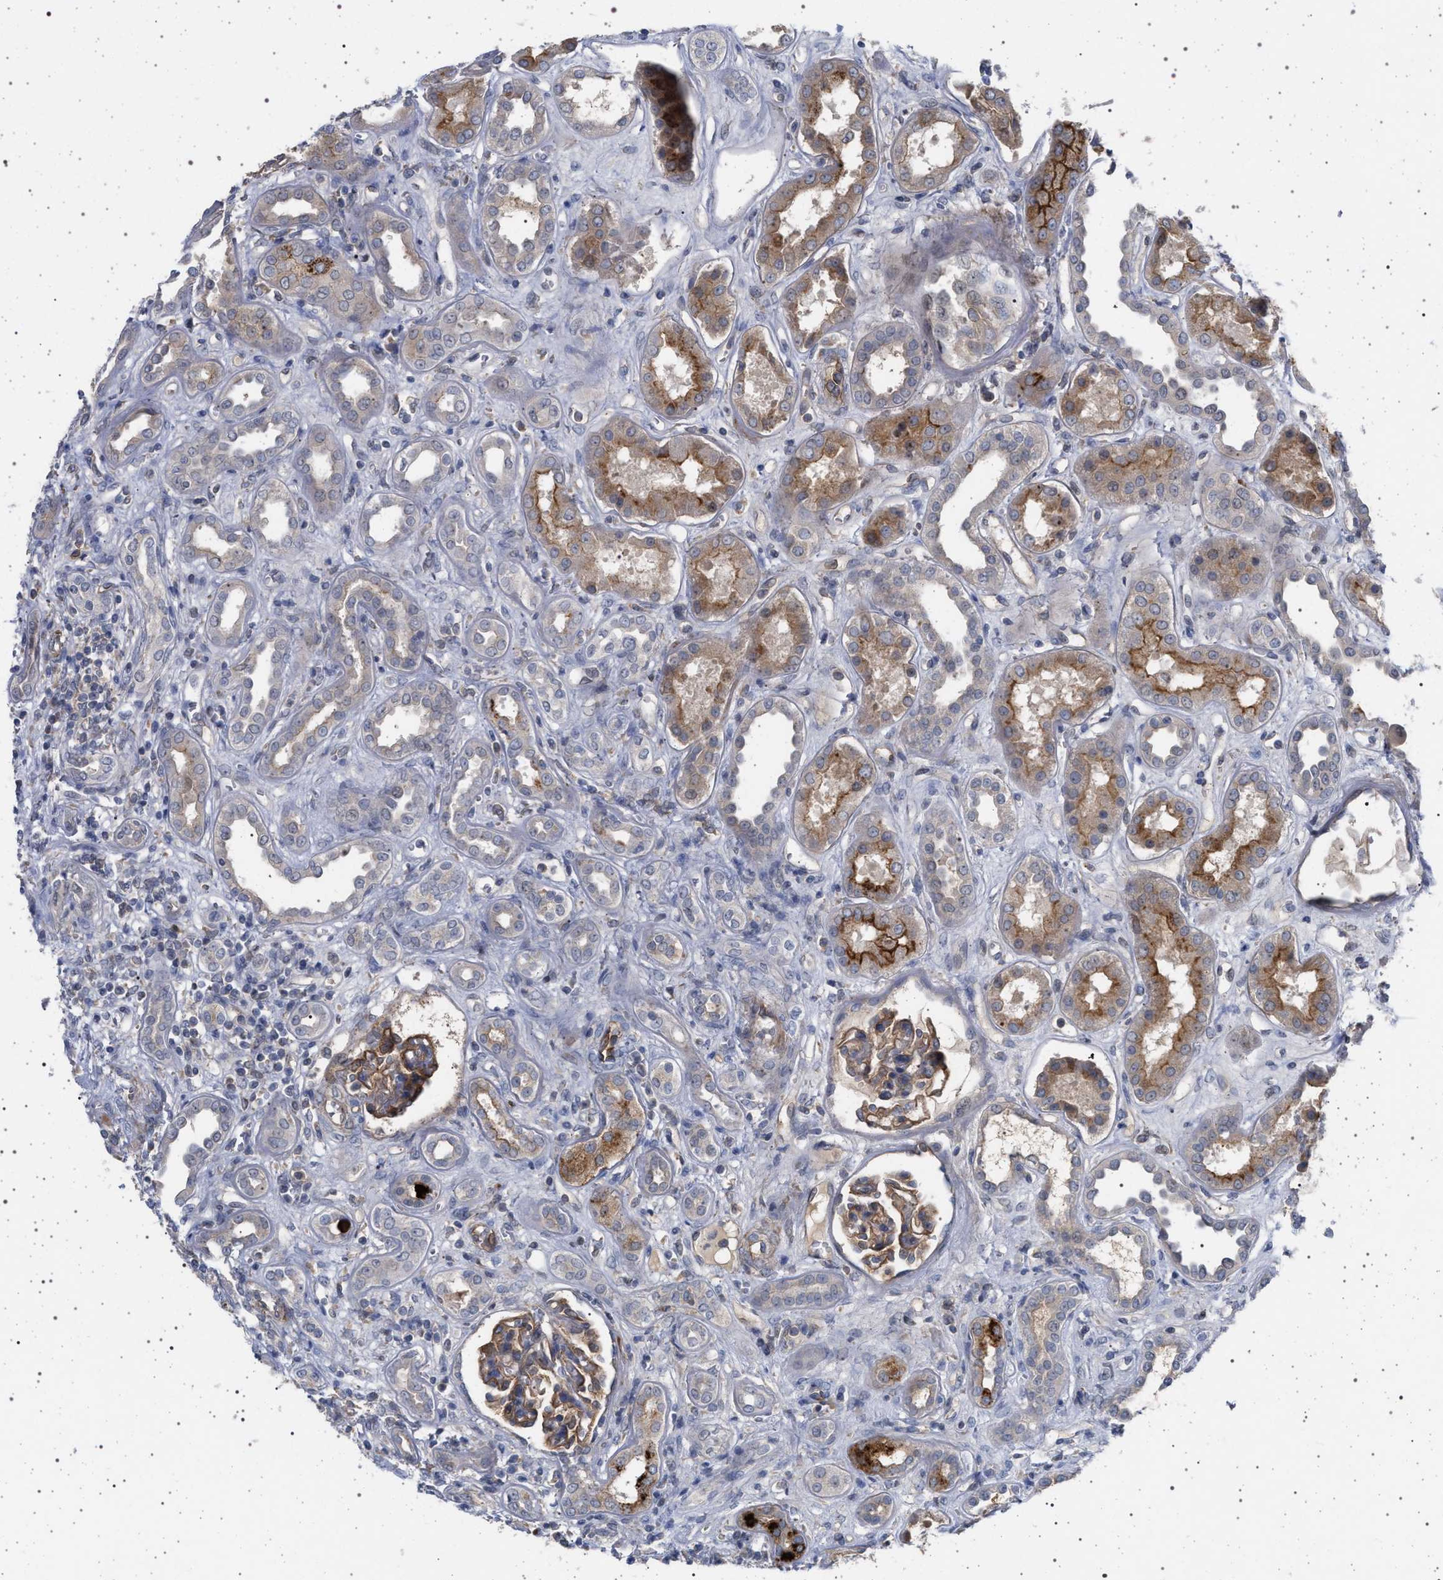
{"staining": {"intensity": "moderate", "quantity": ">75%", "location": "cytoplasmic/membranous"}, "tissue": "kidney", "cell_type": "Cells in glomeruli", "image_type": "normal", "snomed": [{"axis": "morphology", "description": "Normal tissue, NOS"}, {"axis": "topography", "description": "Kidney"}], "caption": "A brown stain highlights moderate cytoplasmic/membranous expression of a protein in cells in glomeruli of unremarkable kidney. The staining is performed using DAB brown chromogen to label protein expression. The nuclei are counter-stained blue using hematoxylin.", "gene": "RBM48", "patient": {"sex": "male", "age": 59}}